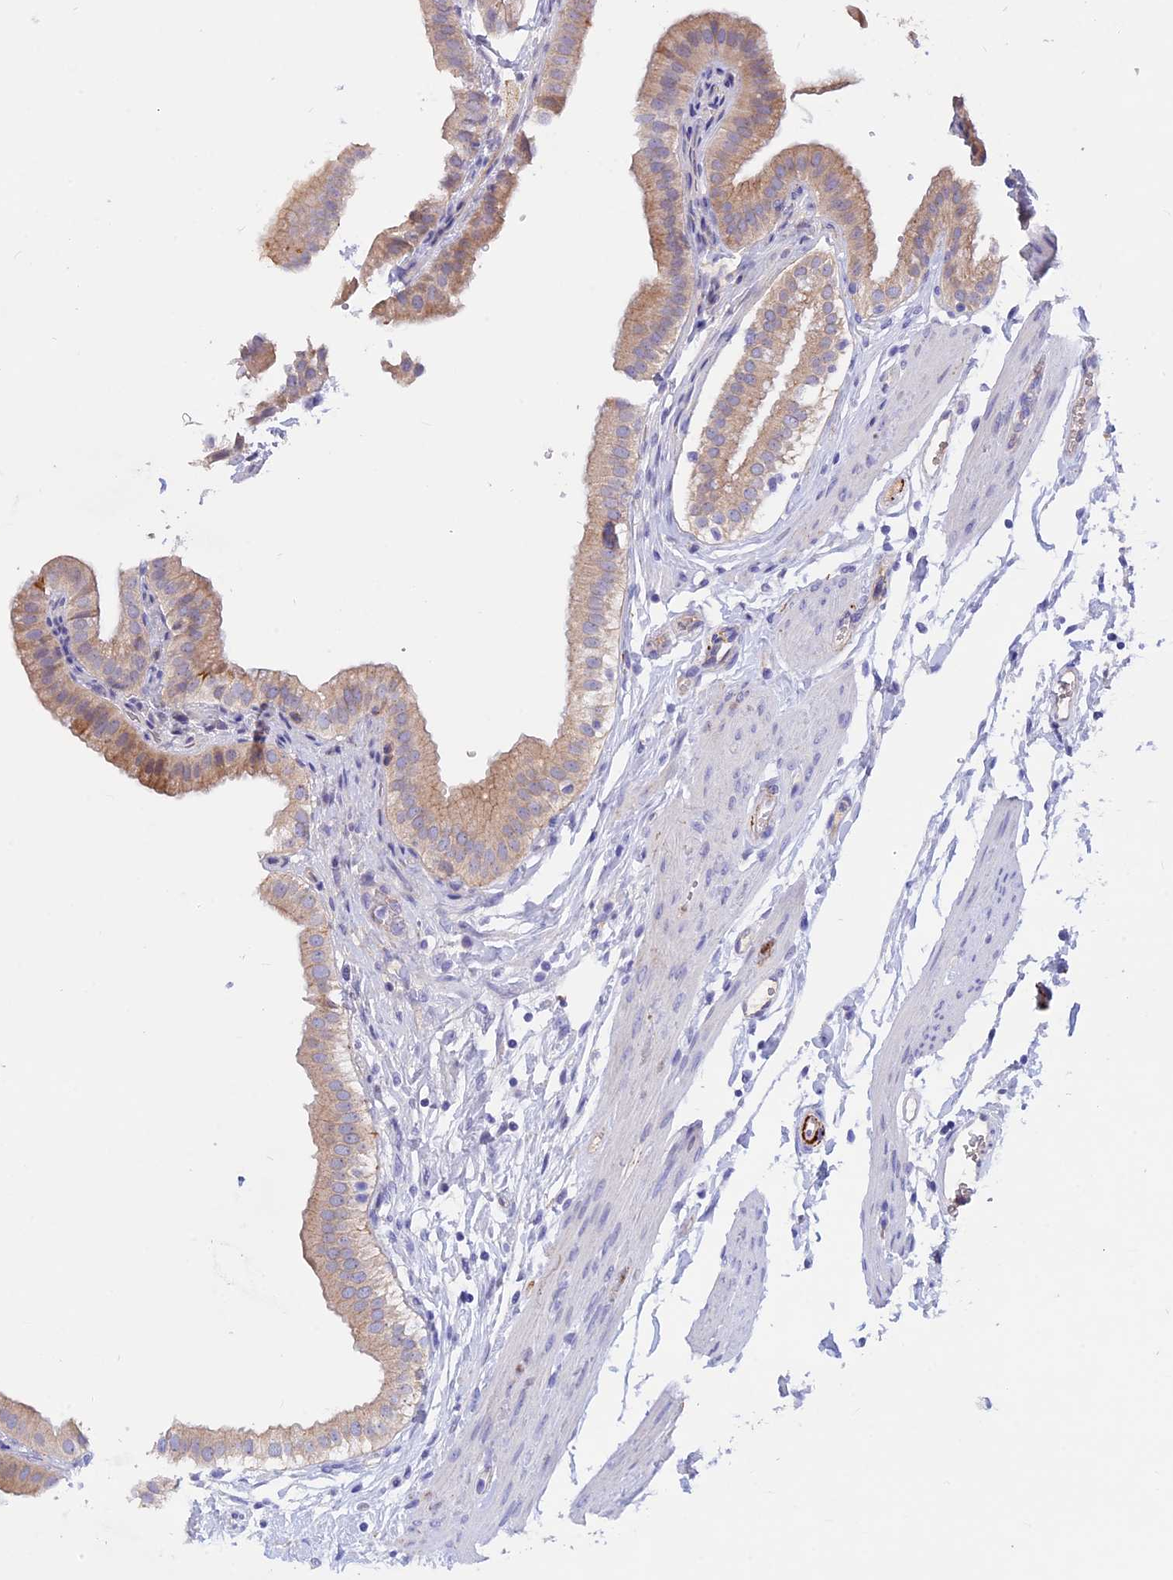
{"staining": {"intensity": "moderate", "quantity": "25%-75%", "location": "cytoplasmic/membranous"}, "tissue": "gallbladder", "cell_type": "Glandular cells", "image_type": "normal", "snomed": [{"axis": "morphology", "description": "Normal tissue, NOS"}, {"axis": "topography", "description": "Gallbladder"}], "caption": "Immunohistochemical staining of benign human gallbladder shows medium levels of moderate cytoplasmic/membranous positivity in approximately 25%-75% of glandular cells.", "gene": "GK5", "patient": {"sex": "female", "age": 61}}